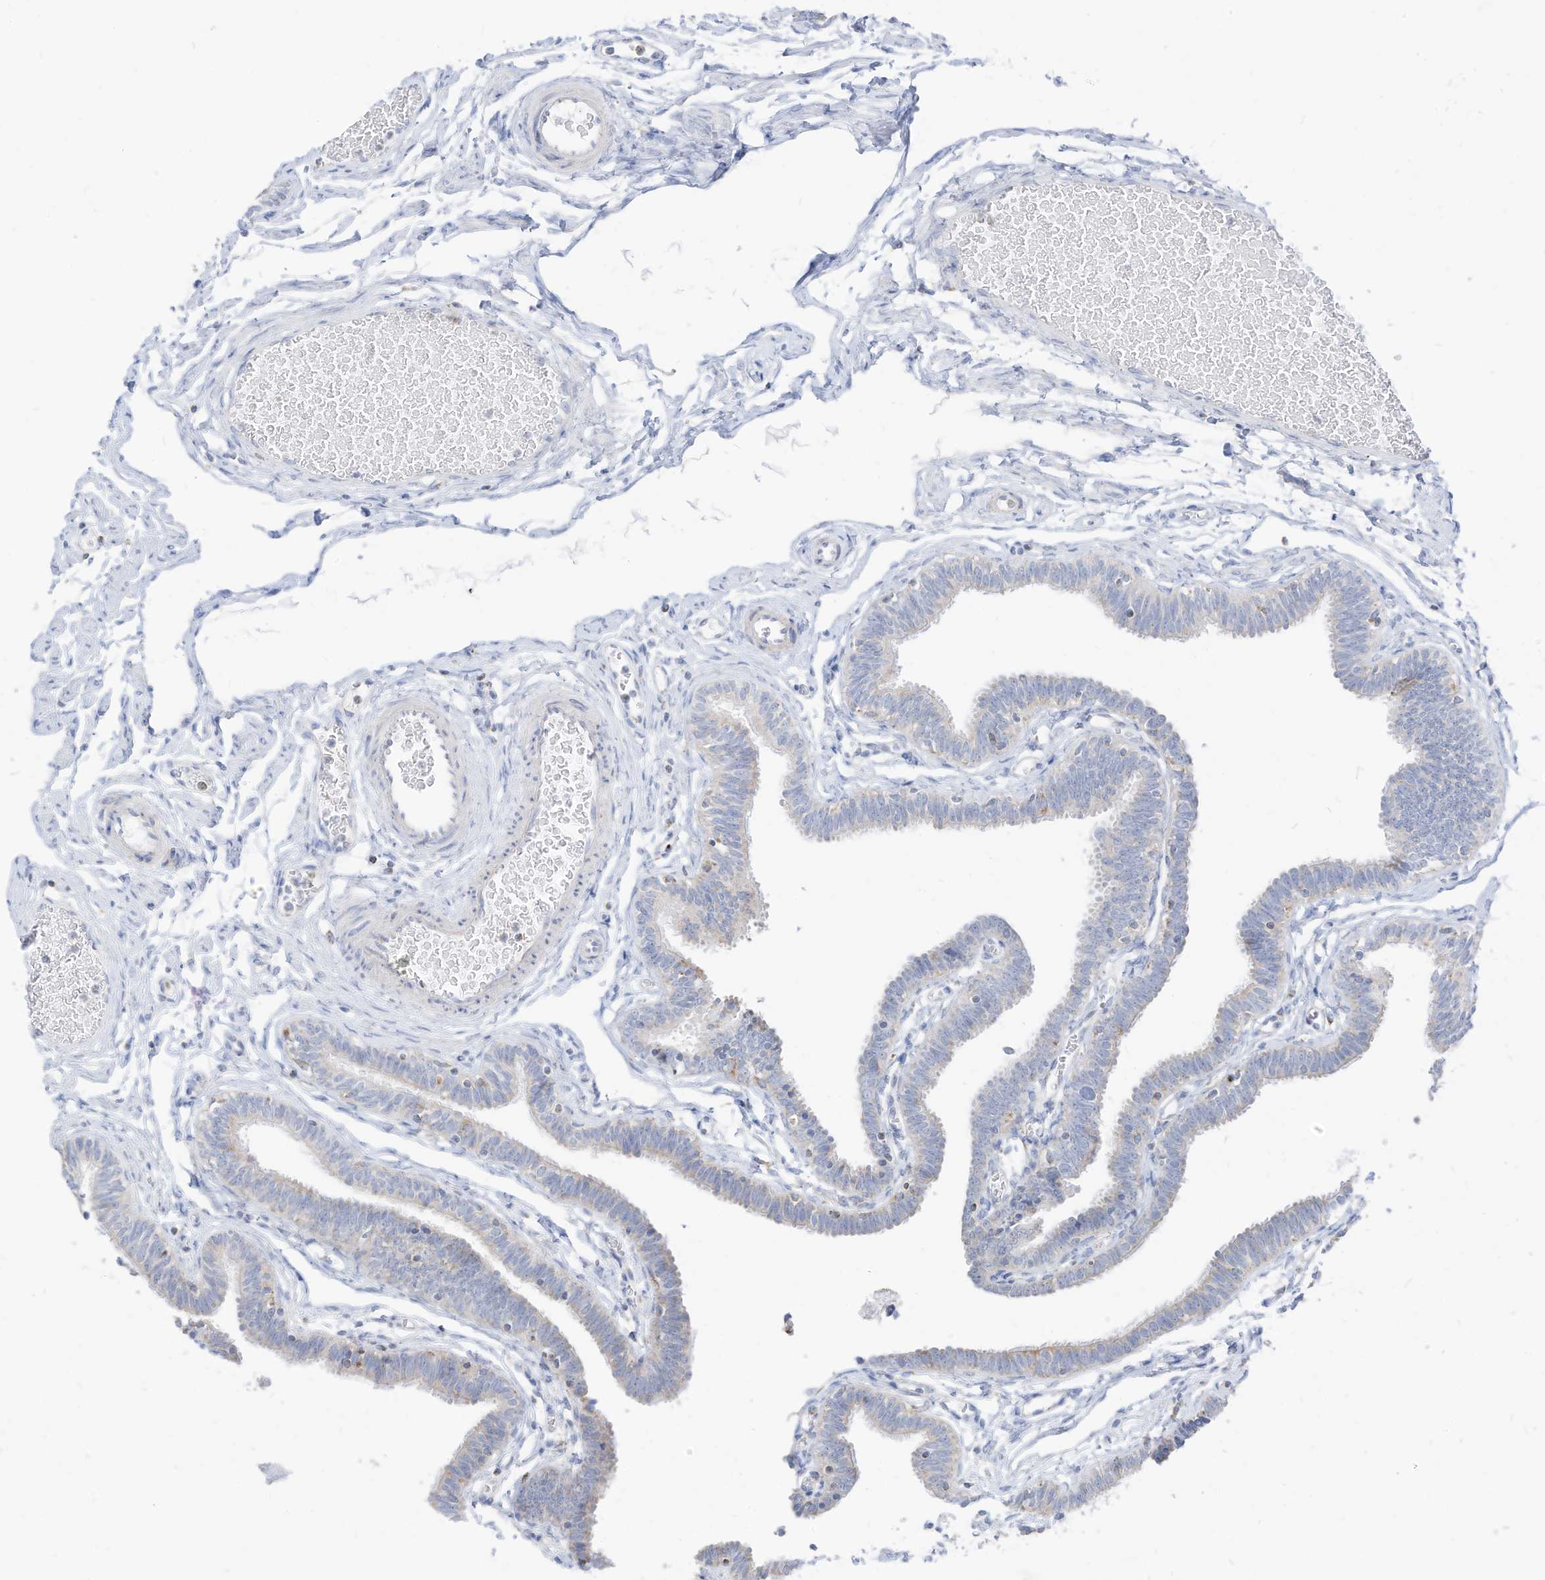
{"staining": {"intensity": "weak", "quantity": "<25%", "location": "cytoplasmic/membranous"}, "tissue": "fallopian tube", "cell_type": "Glandular cells", "image_type": "normal", "snomed": [{"axis": "morphology", "description": "Normal tissue, NOS"}, {"axis": "topography", "description": "Fallopian tube"}, {"axis": "topography", "description": "Ovary"}], "caption": "The photomicrograph demonstrates no significant expression in glandular cells of fallopian tube.", "gene": "ETHE1", "patient": {"sex": "female", "age": 23}}